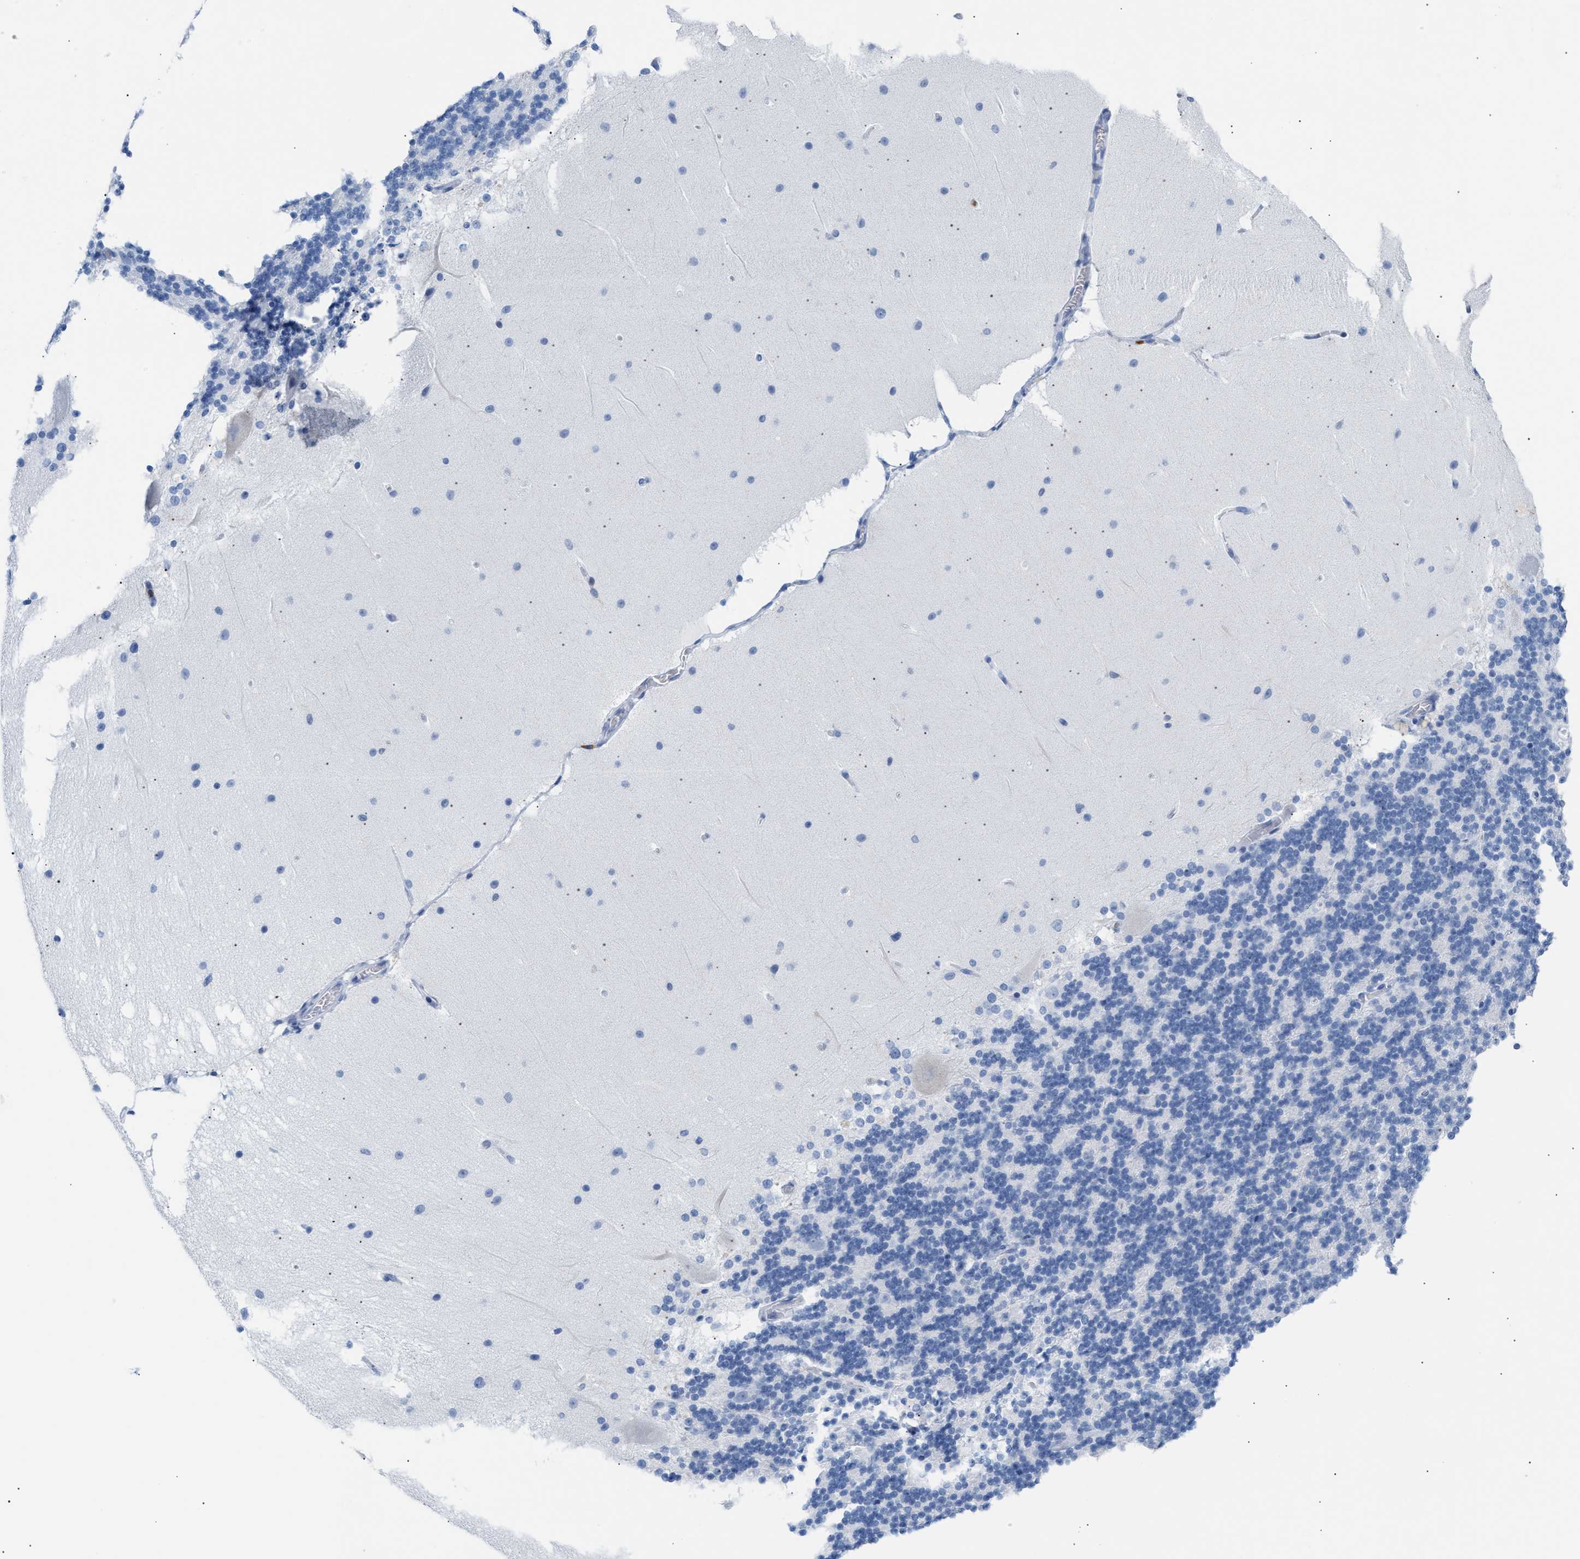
{"staining": {"intensity": "negative", "quantity": "none", "location": "none"}, "tissue": "cerebellum", "cell_type": "Cells in granular layer", "image_type": "normal", "snomed": [{"axis": "morphology", "description": "Normal tissue, NOS"}, {"axis": "topography", "description": "Cerebellum"}], "caption": "Cerebellum was stained to show a protein in brown. There is no significant staining in cells in granular layer. Brightfield microscopy of immunohistochemistry stained with DAB (3,3'-diaminobenzidine) (brown) and hematoxylin (blue), captured at high magnification.", "gene": "LCP1", "patient": {"sex": "female", "age": 19}}